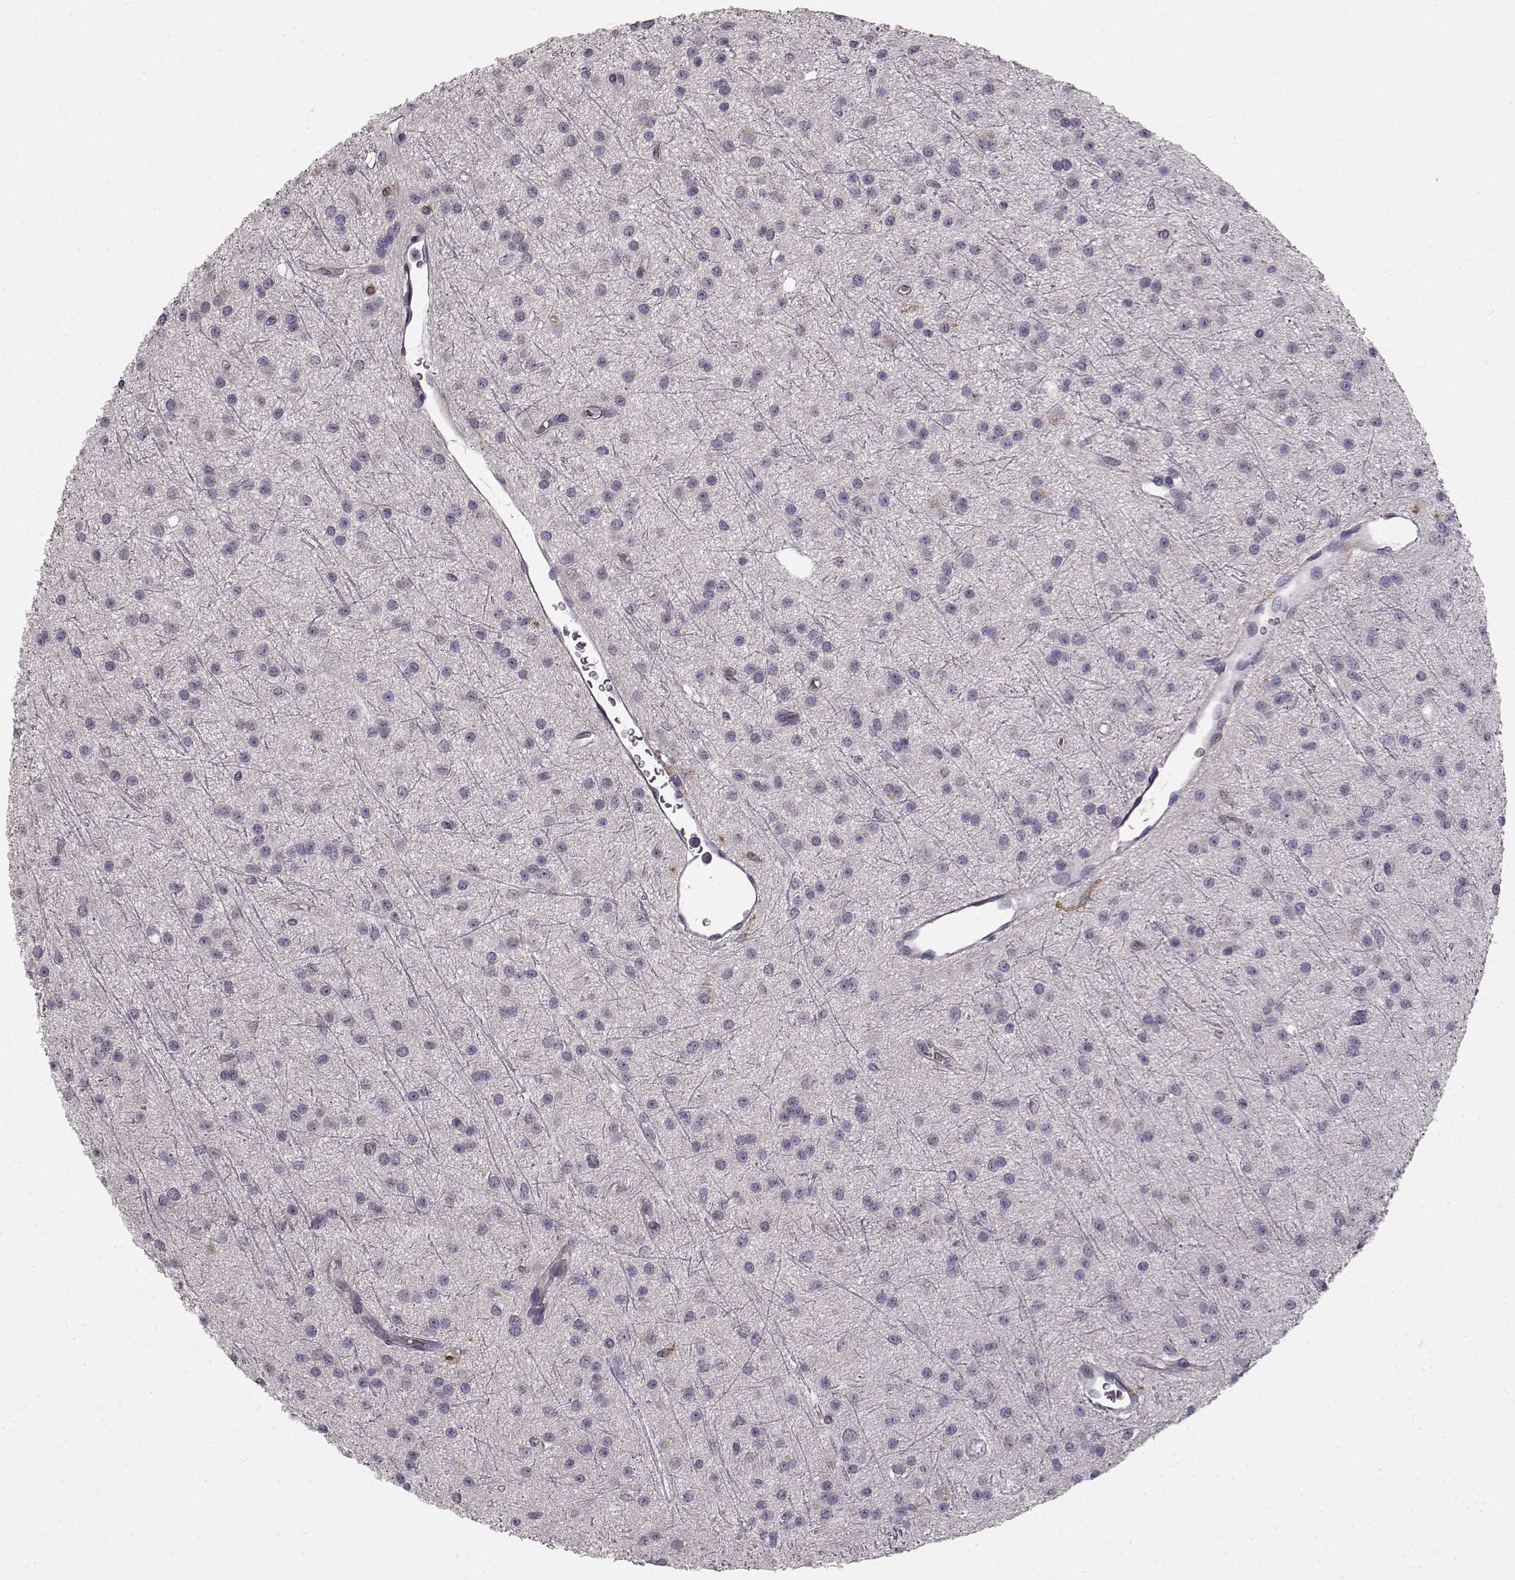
{"staining": {"intensity": "negative", "quantity": "none", "location": "none"}, "tissue": "glioma", "cell_type": "Tumor cells", "image_type": "cancer", "snomed": [{"axis": "morphology", "description": "Glioma, malignant, Low grade"}, {"axis": "topography", "description": "Brain"}], "caption": "Immunohistochemistry (IHC) image of malignant low-grade glioma stained for a protein (brown), which displays no expression in tumor cells.", "gene": "CCNF", "patient": {"sex": "male", "age": 27}}